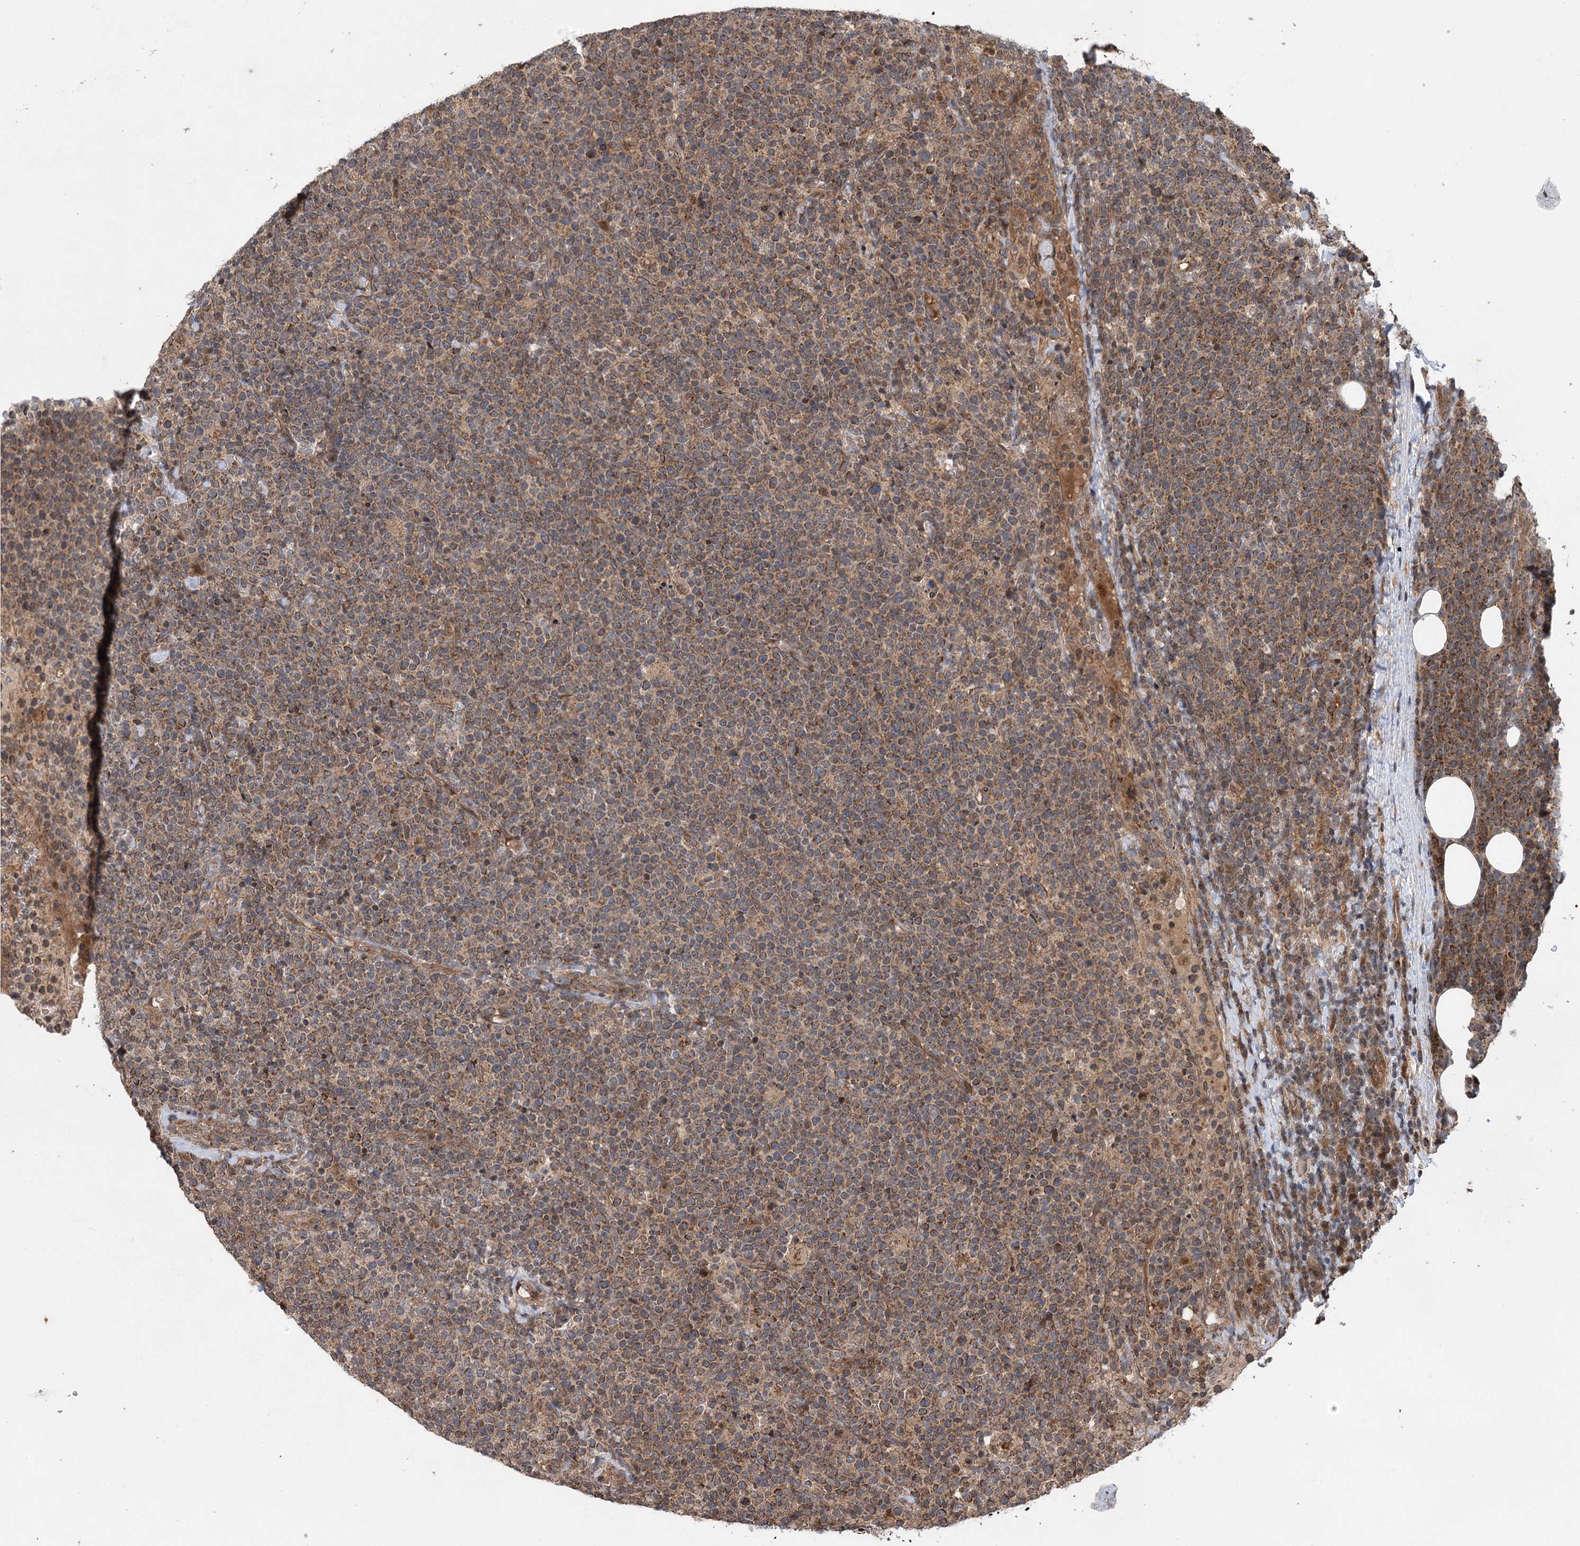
{"staining": {"intensity": "moderate", "quantity": ">75%", "location": "cytoplasmic/membranous"}, "tissue": "lymphoma", "cell_type": "Tumor cells", "image_type": "cancer", "snomed": [{"axis": "morphology", "description": "Malignant lymphoma, non-Hodgkin's type, High grade"}, {"axis": "topography", "description": "Lymph node"}], "caption": "Immunohistochemical staining of human malignant lymphoma, non-Hodgkin's type (high-grade) demonstrates medium levels of moderate cytoplasmic/membranous protein staining in about >75% of tumor cells. (DAB (3,3'-diaminobenzidine) IHC with brightfield microscopy, high magnification).", "gene": "INSIG2", "patient": {"sex": "male", "age": 61}}